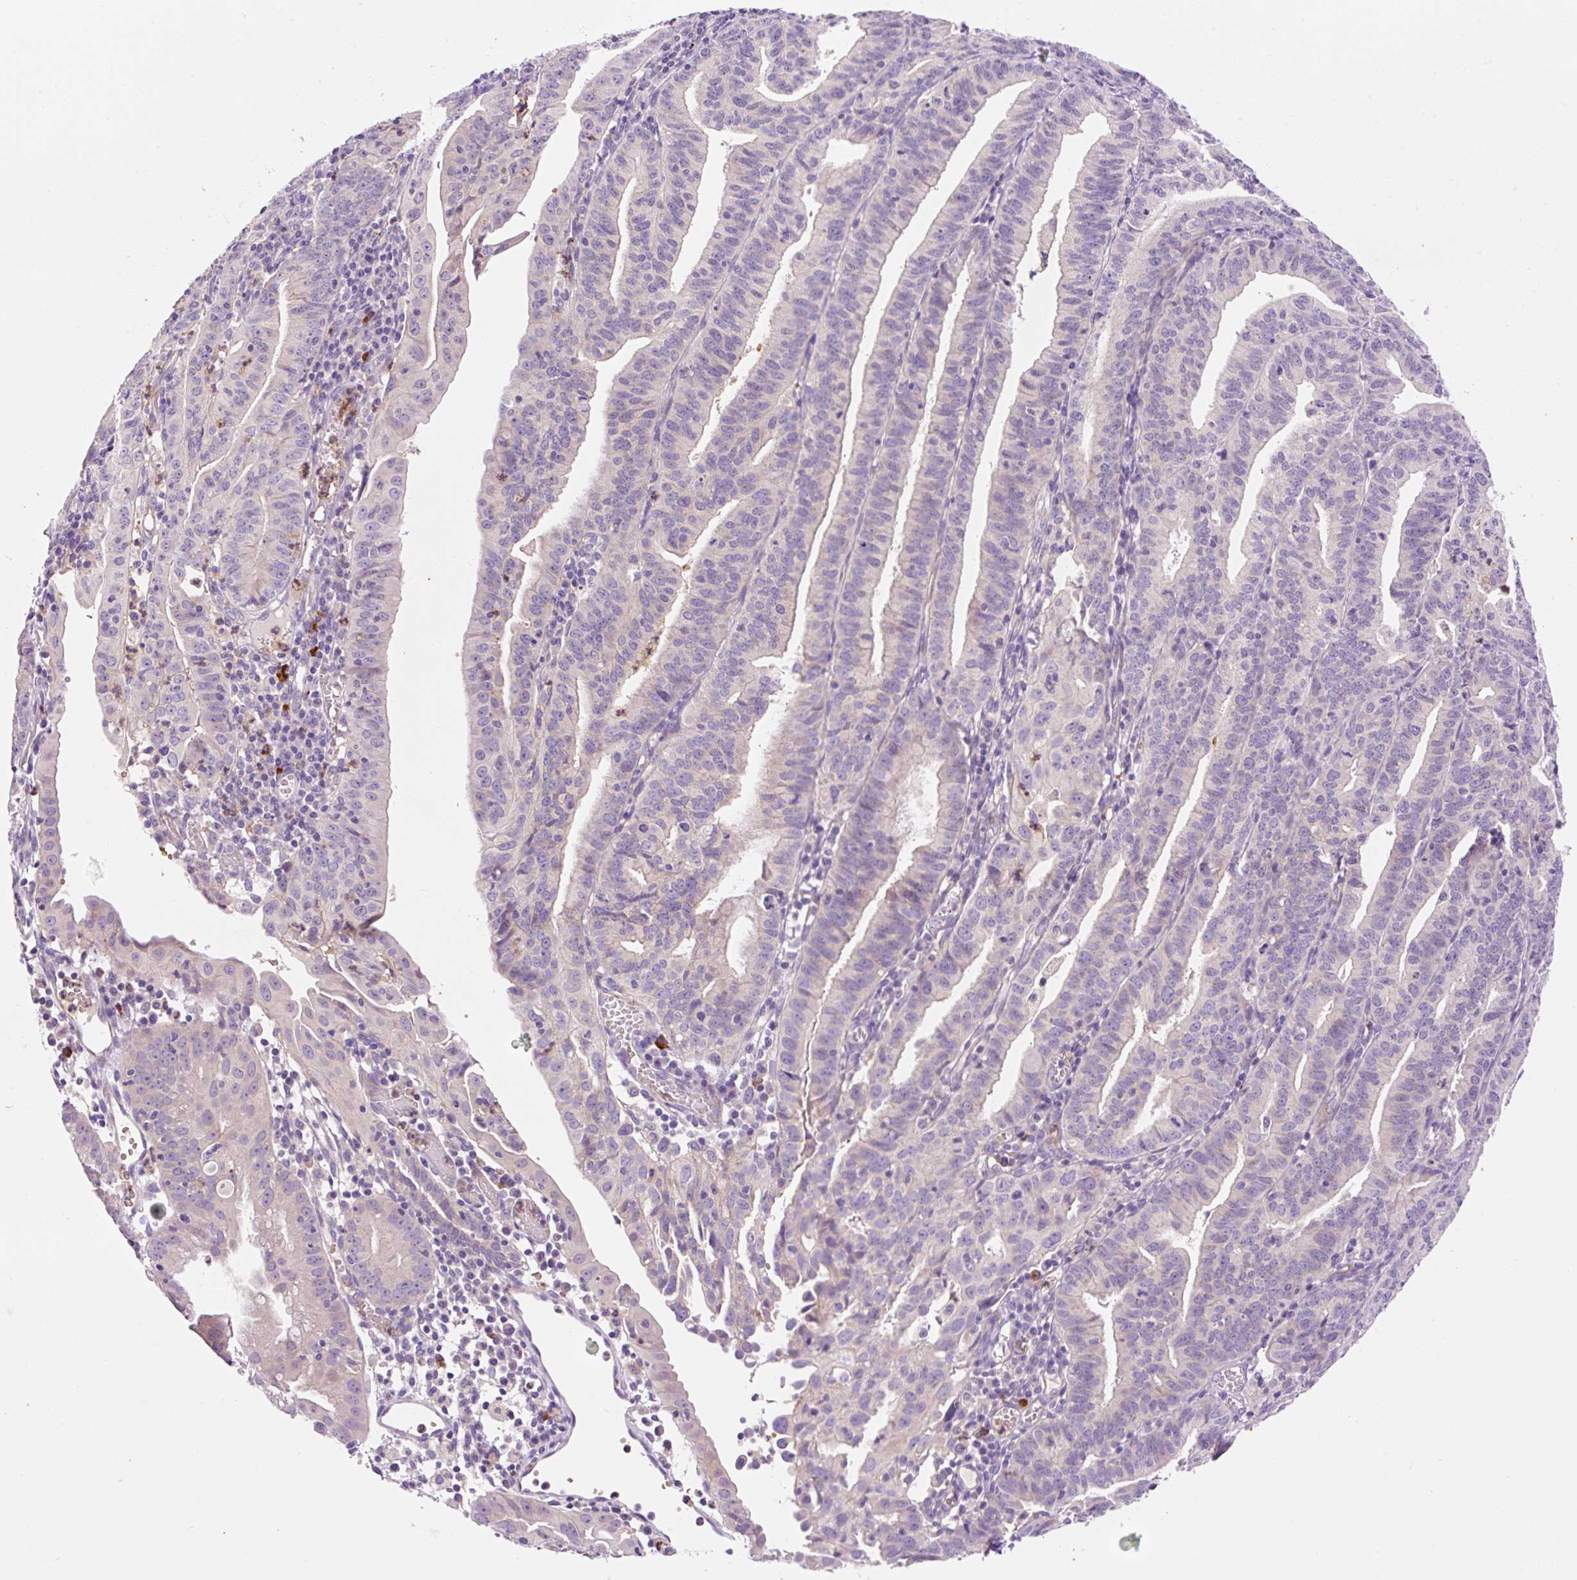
{"staining": {"intensity": "negative", "quantity": "none", "location": "none"}, "tissue": "endometrial cancer", "cell_type": "Tumor cells", "image_type": "cancer", "snomed": [{"axis": "morphology", "description": "Adenocarcinoma, NOS"}, {"axis": "topography", "description": "Endometrium"}], "caption": "Photomicrograph shows no protein positivity in tumor cells of adenocarcinoma (endometrial) tissue.", "gene": "LHFPL5", "patient": {"sex": "female", "age": 60}}